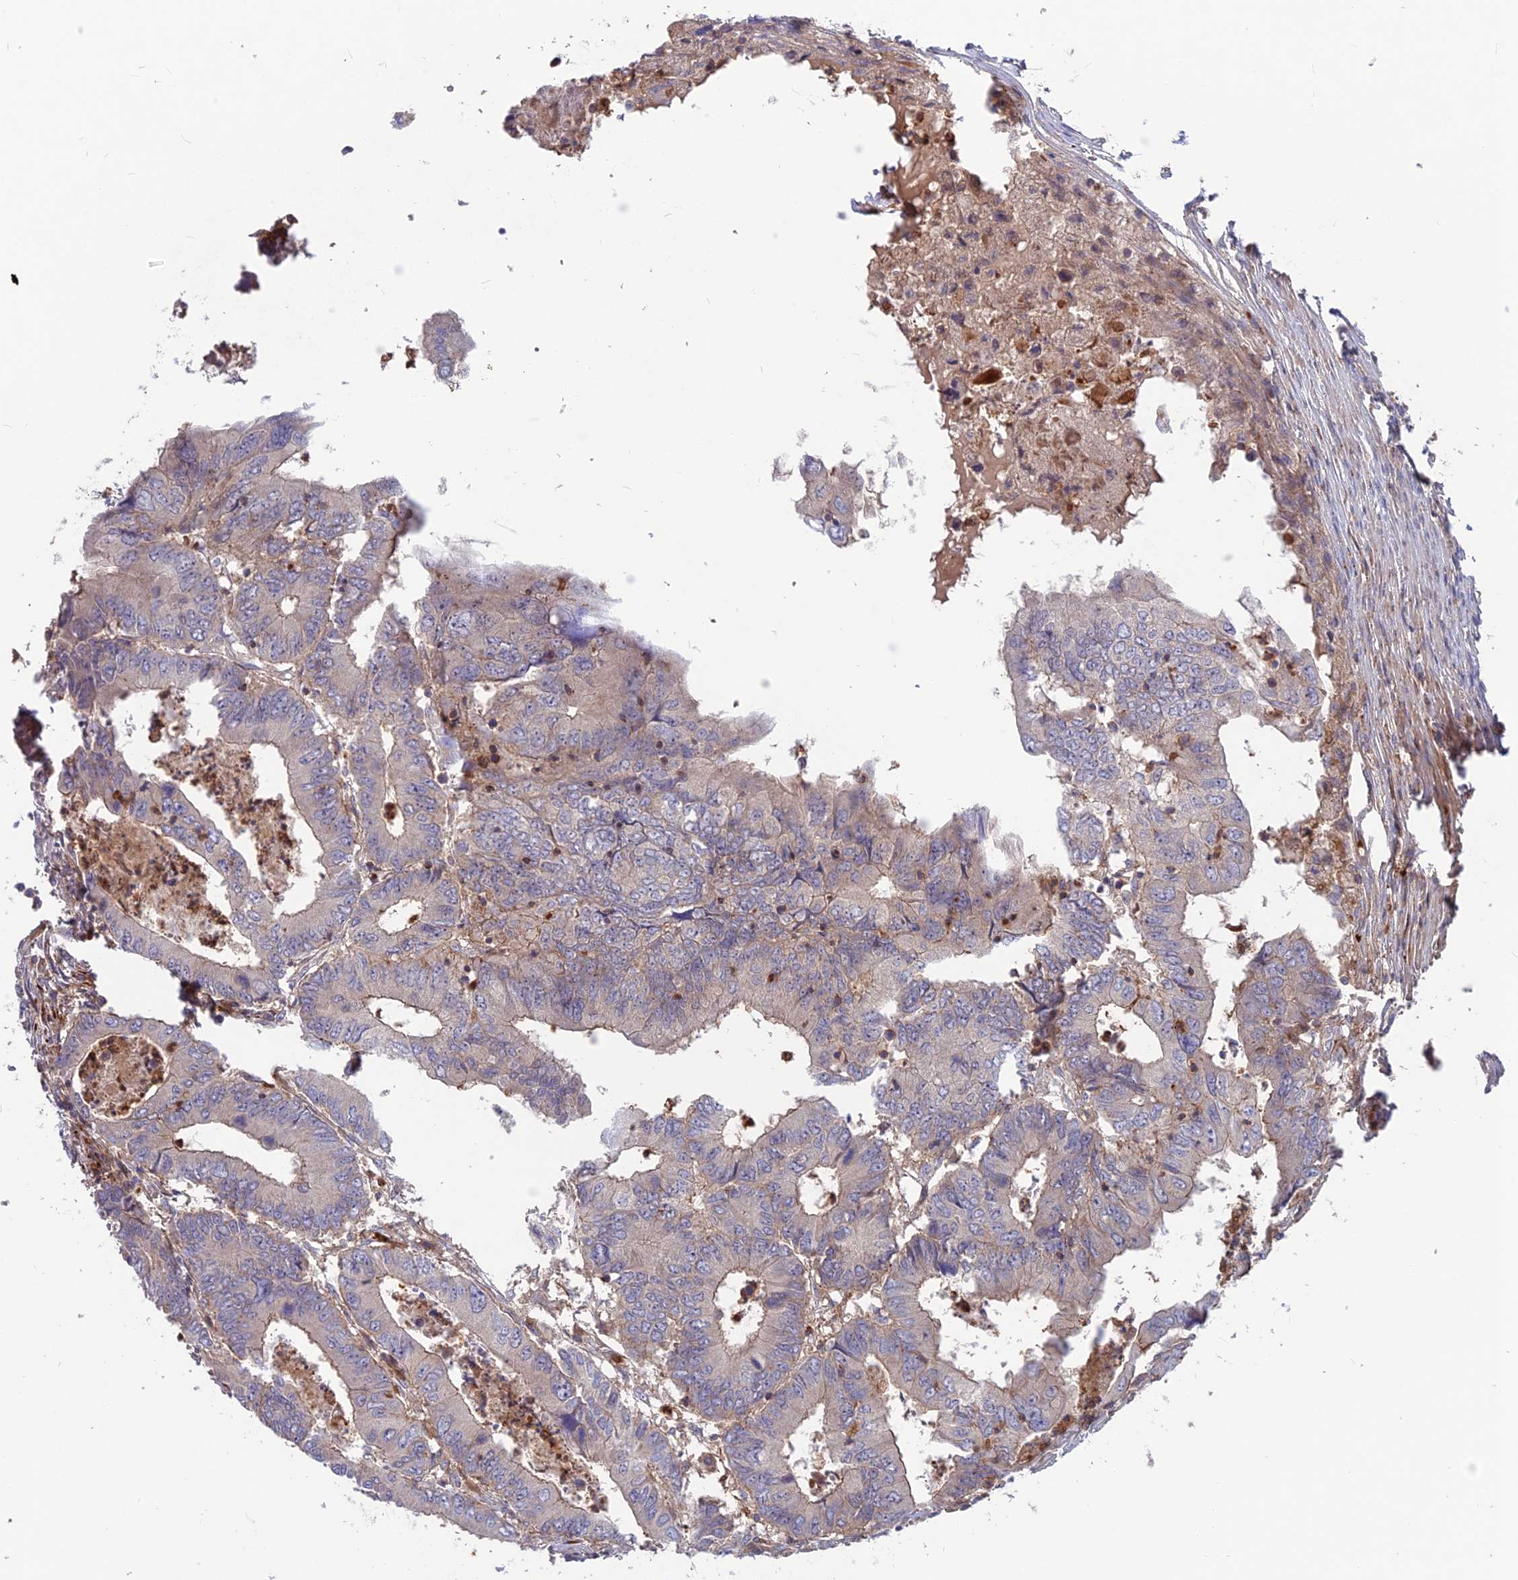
{"staining": {"intensity": "moderate", "quantity": "<25%", "location": "cytoplasmic/membranous"}, "tissue": "colorectal cancer", "cell_type": "Tumor cells", "image_type": "cancer", "snomed": [{"axis": "morphology", "description": "Adenocarcinoma, NOS"}, {"axis": "topography", "description": "Colon"}], "caption": "Brown immunohistochemical staining in human adenocarcinoma (colorectal) displays moderate cytoplasmic/membranous expression in approximately <25% of tumor cells.", "gene": "CPNE7", "patient": {"sex": "male", "age": 85}}